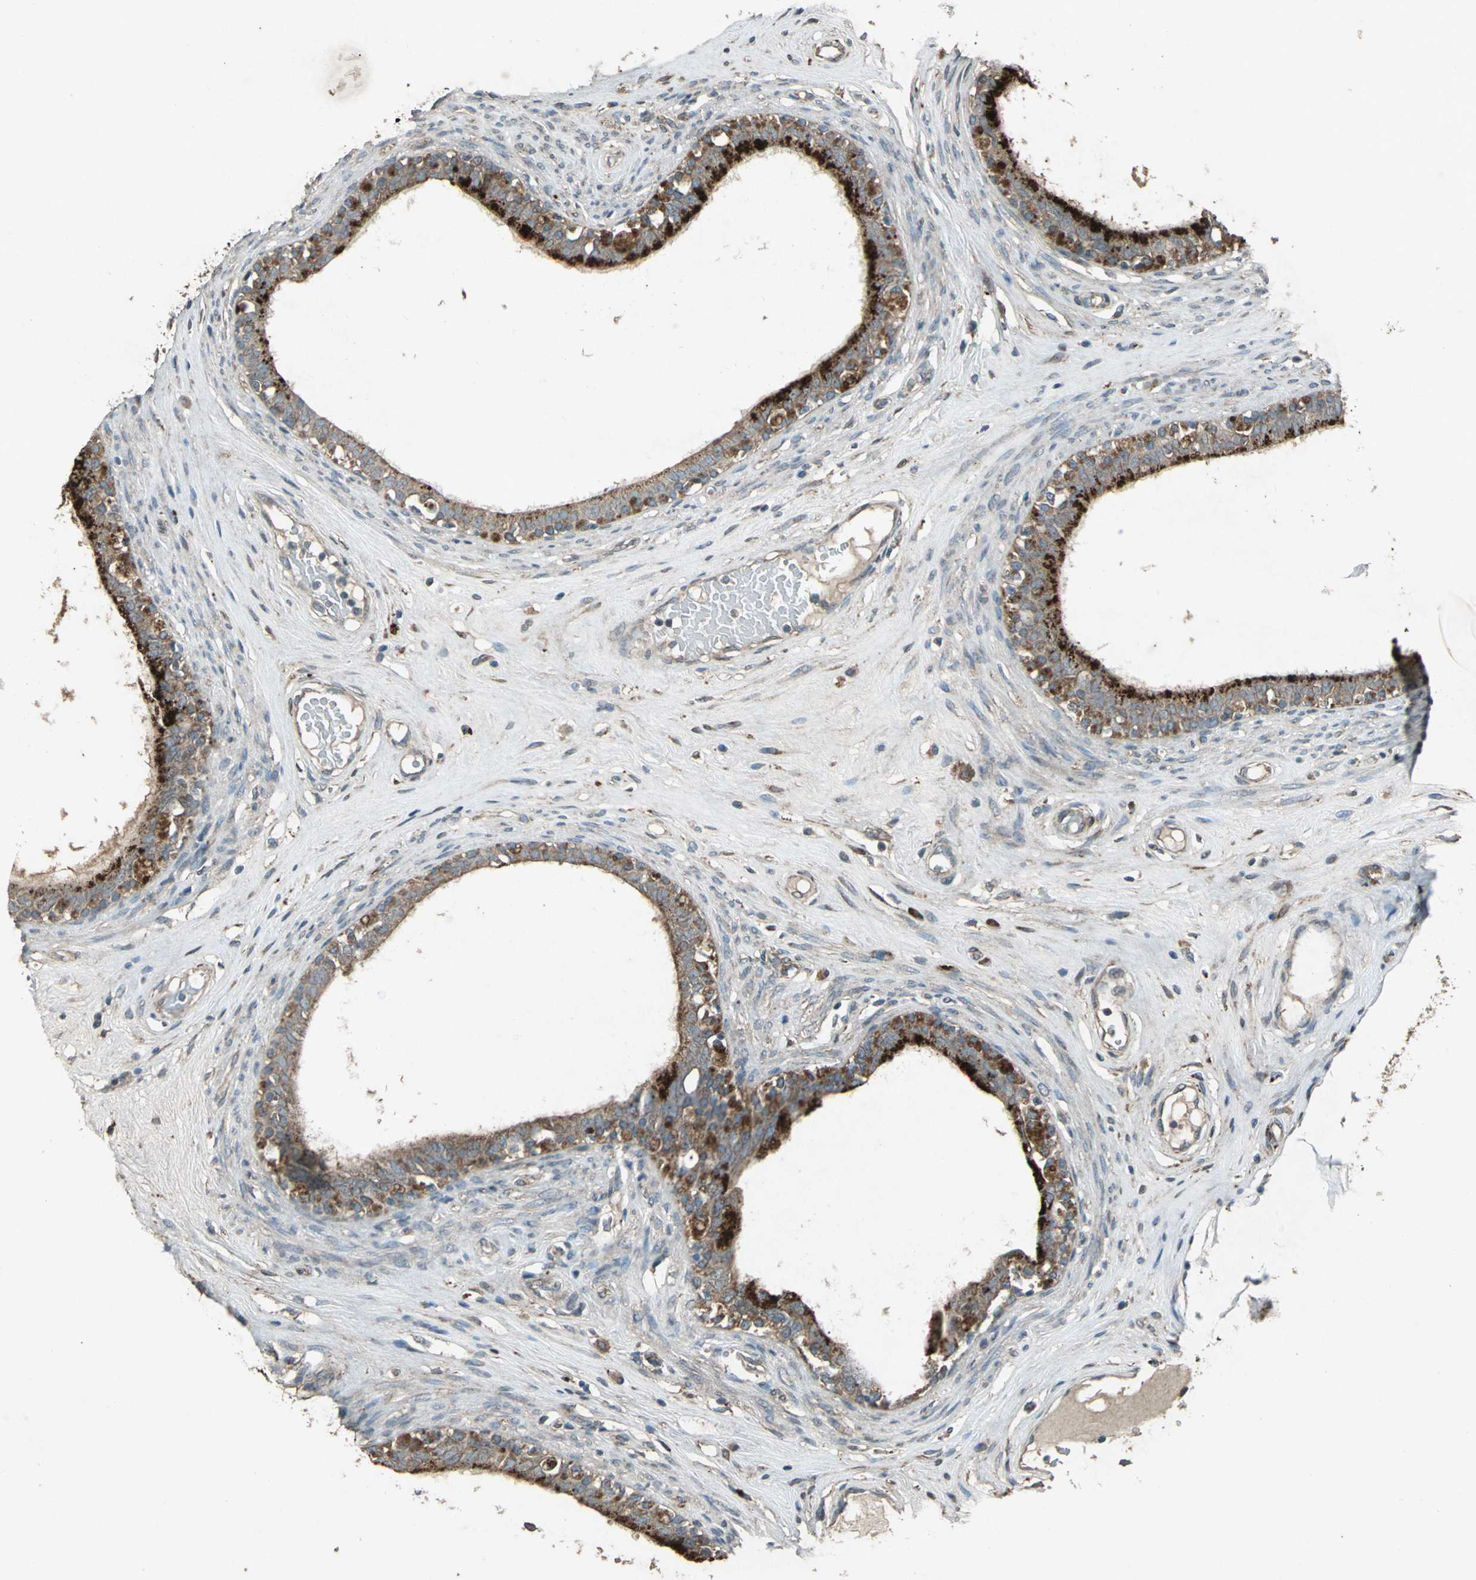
{"staining": {"intensity": "strong", "quantity": "25%-75%", "location": "cytoplasmic/membranous"}, "tissue": "epididymis", "cell_type": "Glandular cells", "image_type": "normal", "snomed": [{"axis": "morphology", "description": "Normal tissue, NOS"}, {"axis": "morphology", "description": "Inflammation, NOS"}, {"axis": "topography", "description": "Epididymis"}], "caption": "About 25%-75% of glandular cells in normal epididymis display strong cytoplasmic/membranous protein expression as visualized by brown immunohistochemical staining.", "gene": "SEPTIN4", "patient": {"sex": "male", "age": 84}}